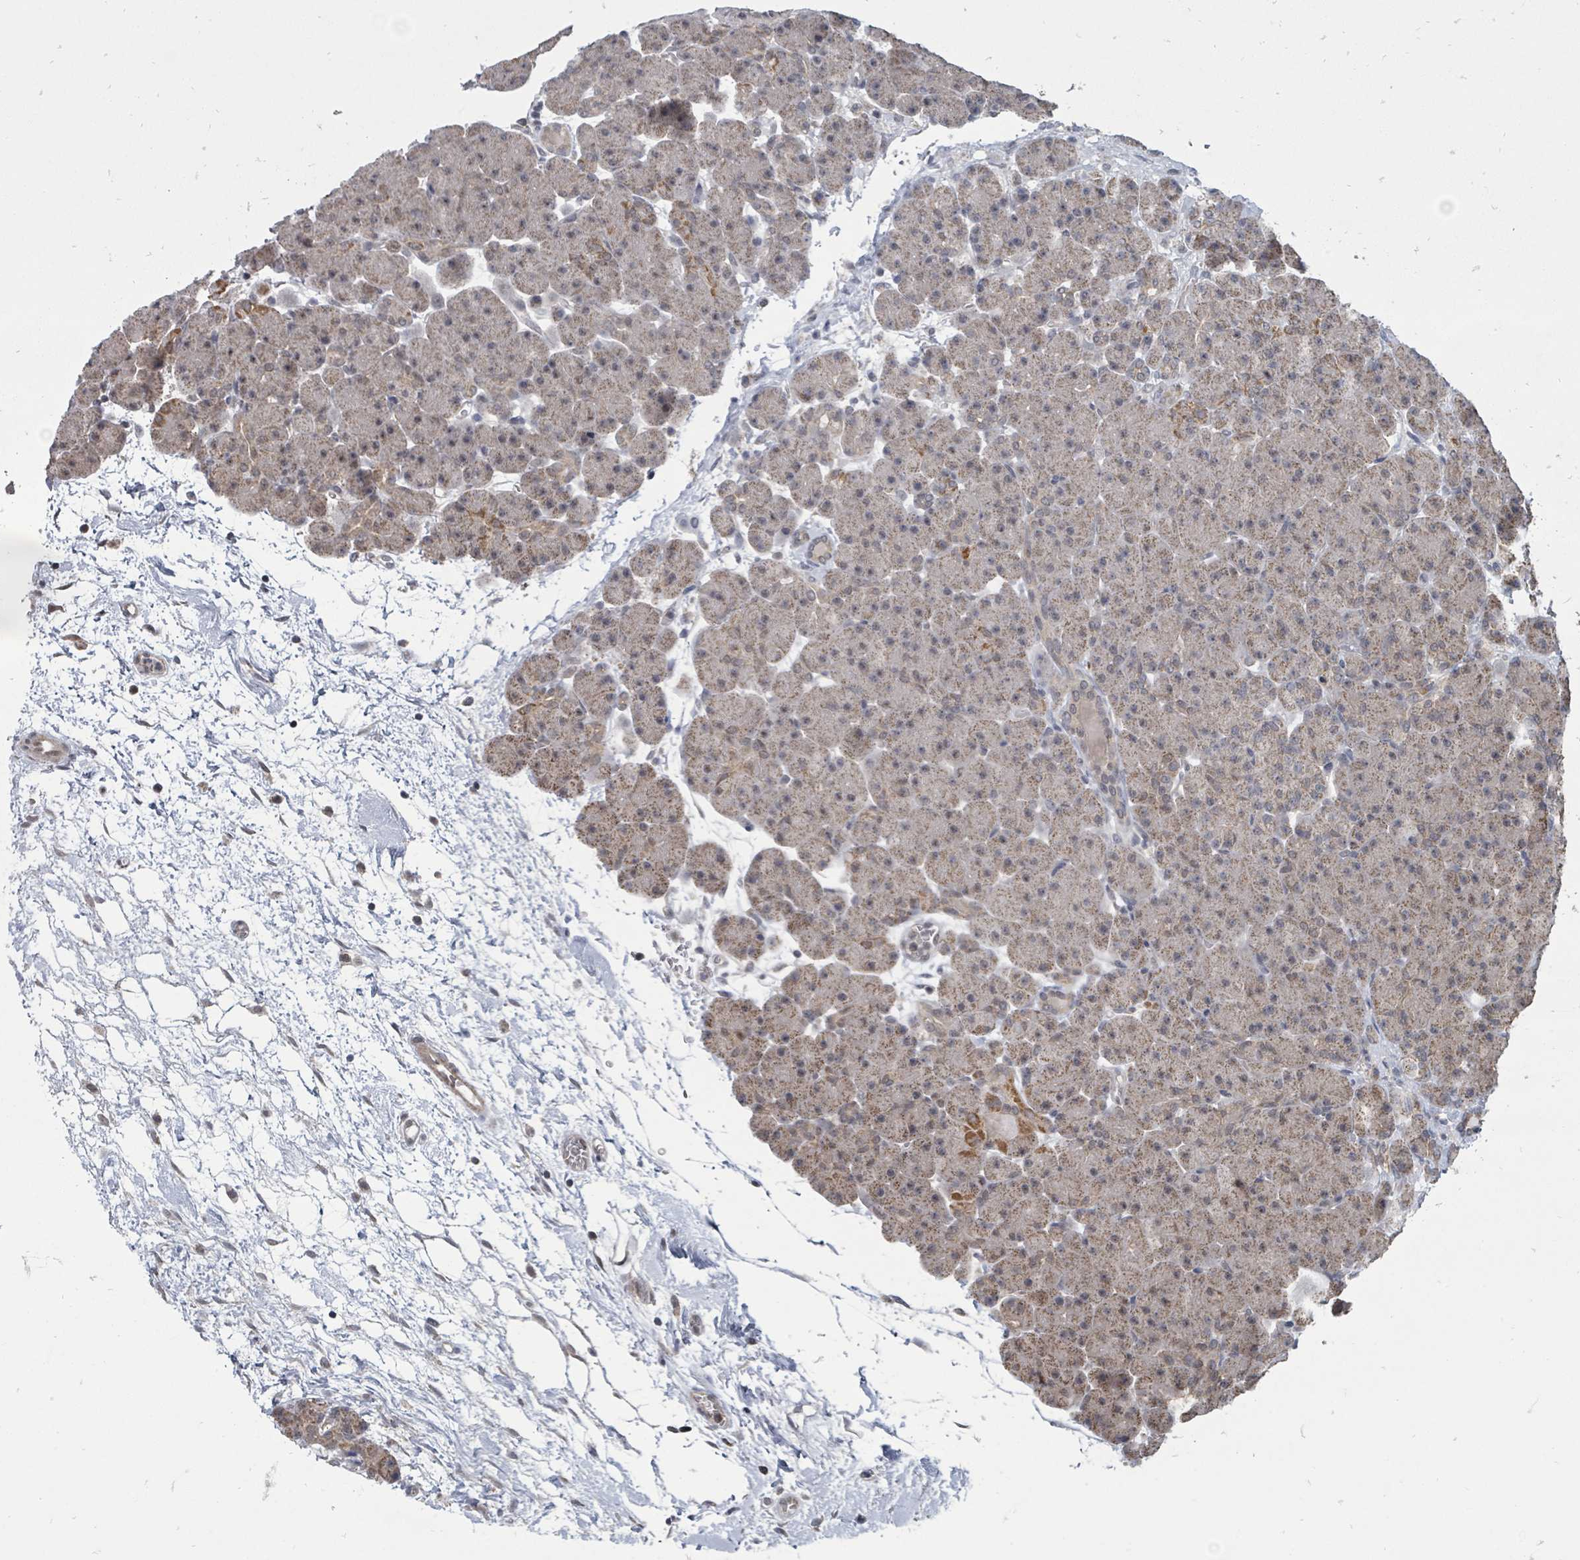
{"staining": {"intensity": "moderate", "quantity": "25%-75%", "location": "cytoplasmic/membranous"}, "tissue": "pancreas", "cell_type": "Exocrine glandular cells", "image_type": "normal", "snomed": [{"axis": "morphology", "description": "Normal tissue, NOS"}, {"axis": "topography", "description": "Pancreas"}], "caption": "This is an image of immunohistochemistry (IHC) staining of normal pancreas, which shows moderate staining in the cytoplasmic/membranous of exocrine glandular cells.", "gene": "MAGOHB", "patient": {"sex": "male", "age": 66}}